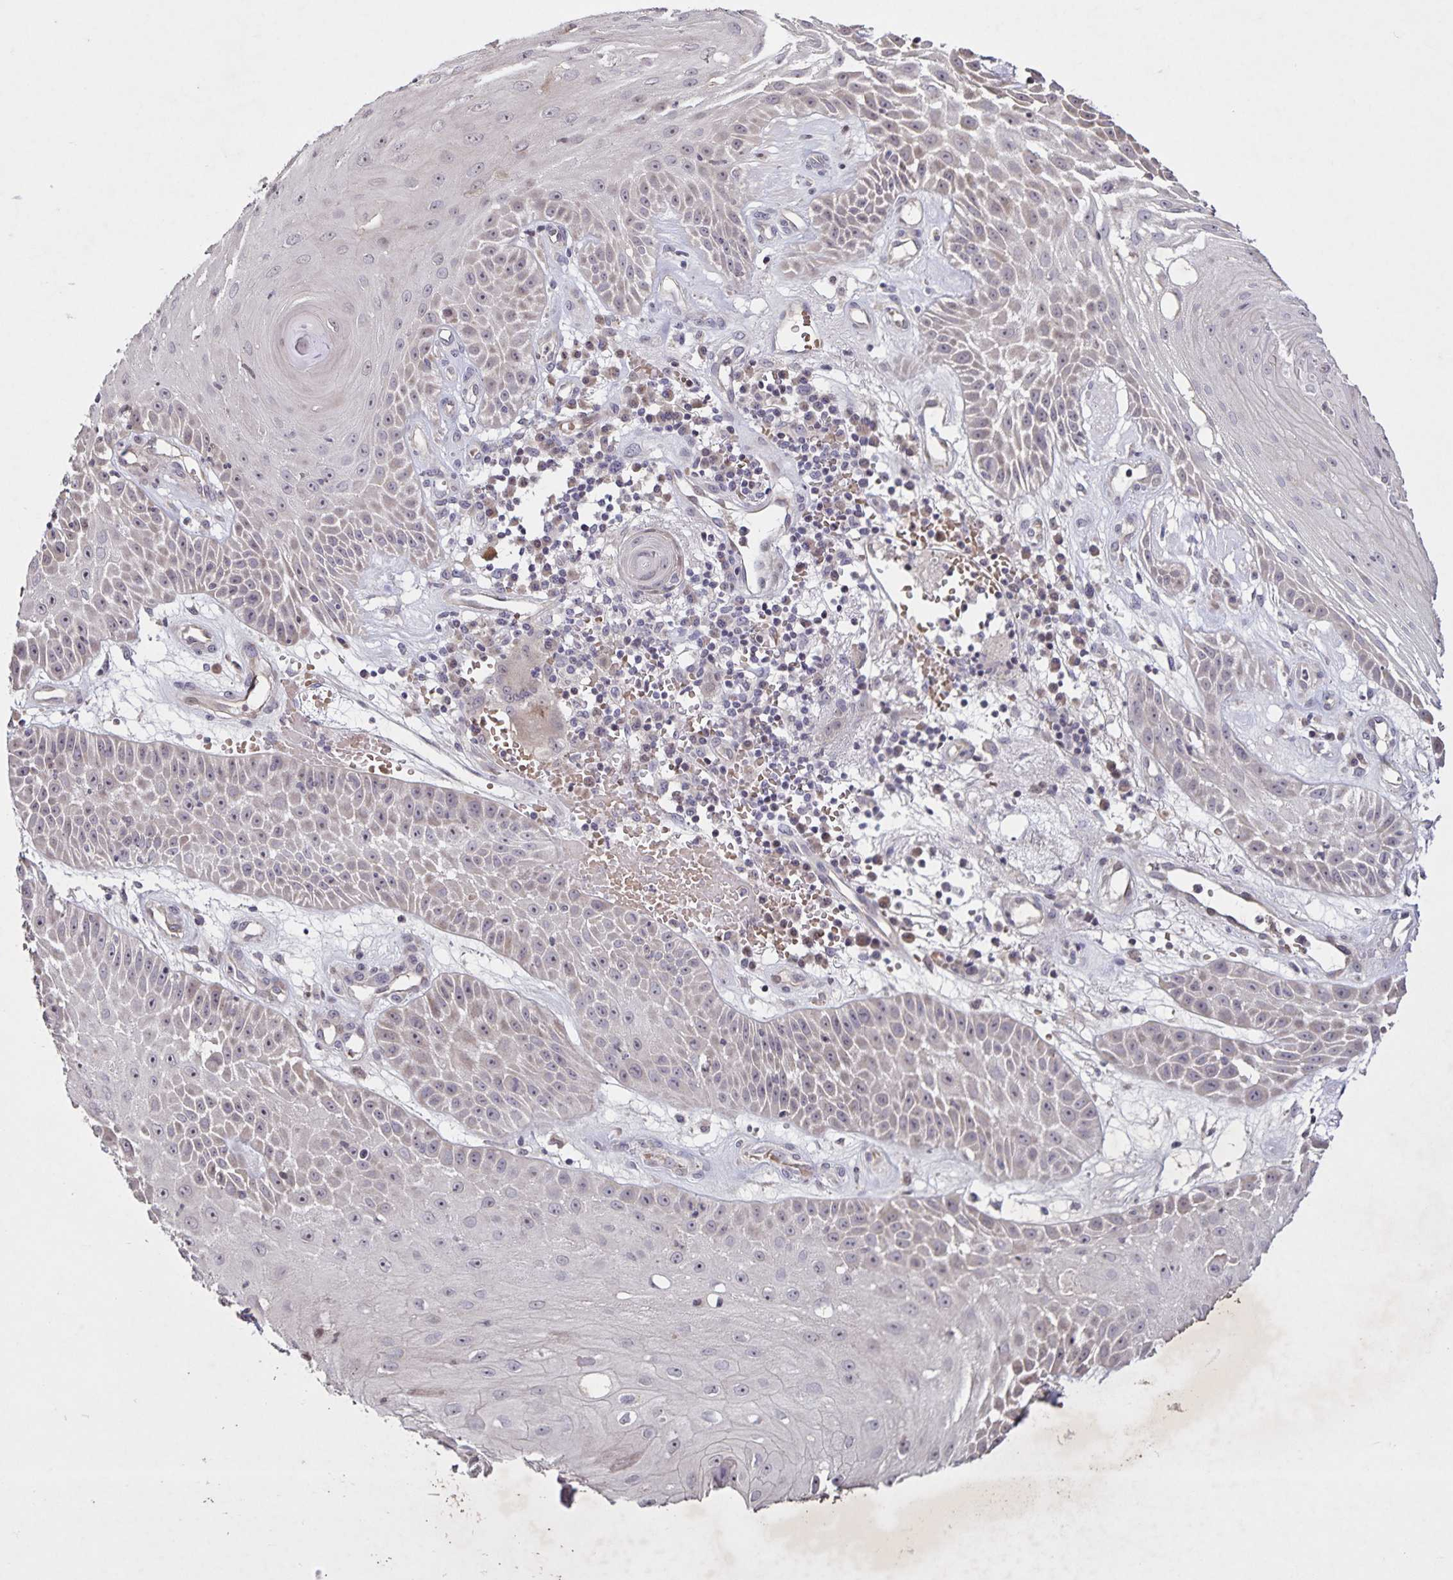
{"staining": {"intensity": "negative", "quantity": "none", "location": "none"}, "tissue": "skin cancer", "cell_type": "Tumor cells", "image_type": "cancer", "snomed": [{"axis": "morphology", "description": "Squamous cell carcinoma, NOS"}, {"axis": "topography", "description": "Skin"}], "caption": "IHC photomicrograph of skin squamous cell carcinoma stained for a protein (brown), which exhibits no expression in tumor cells.", "gene": "GDF2", "patient": {"sex": "male", "age": 70}}